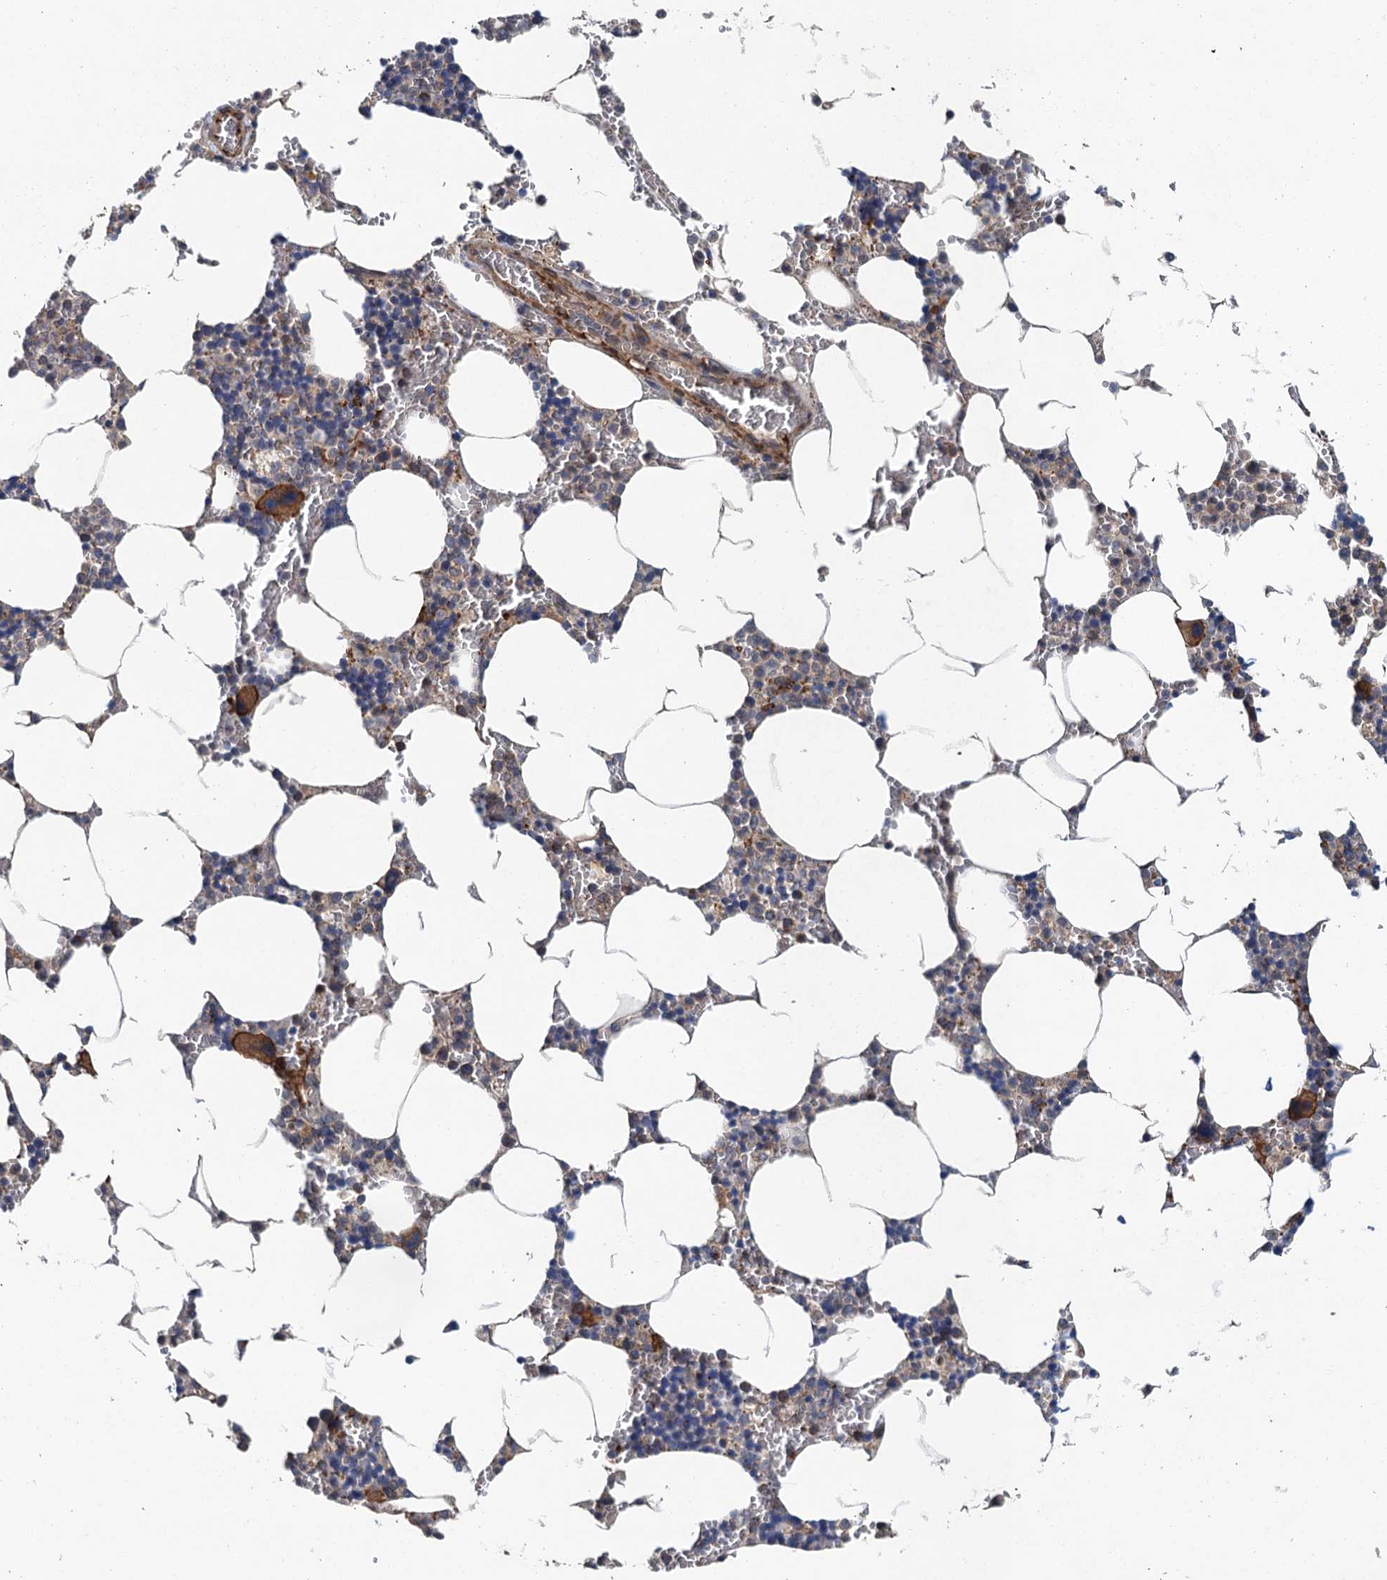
{"staining": {"intensity": "moderate", "quantity": "<25%", "location": "cytoplasmic/membranous"}, "tissue": "bone marrow", "cell_type": "Hematopoietic cells", "image_type": "normal", "snomed": [{"axis": "morphology", "description": "Normal tissue, NOS"}, {"axis": "topography", "description": "Bone marrow"}], "caption": "Immunohistochemistry of unremarkable bone marrow demonstrates low levels of moderate cytoplasmic/membranous positivity in about <25% of hematopoietic cells.", "gene": "MEAK7", "patient": {"sex": "male", "age": 70}}